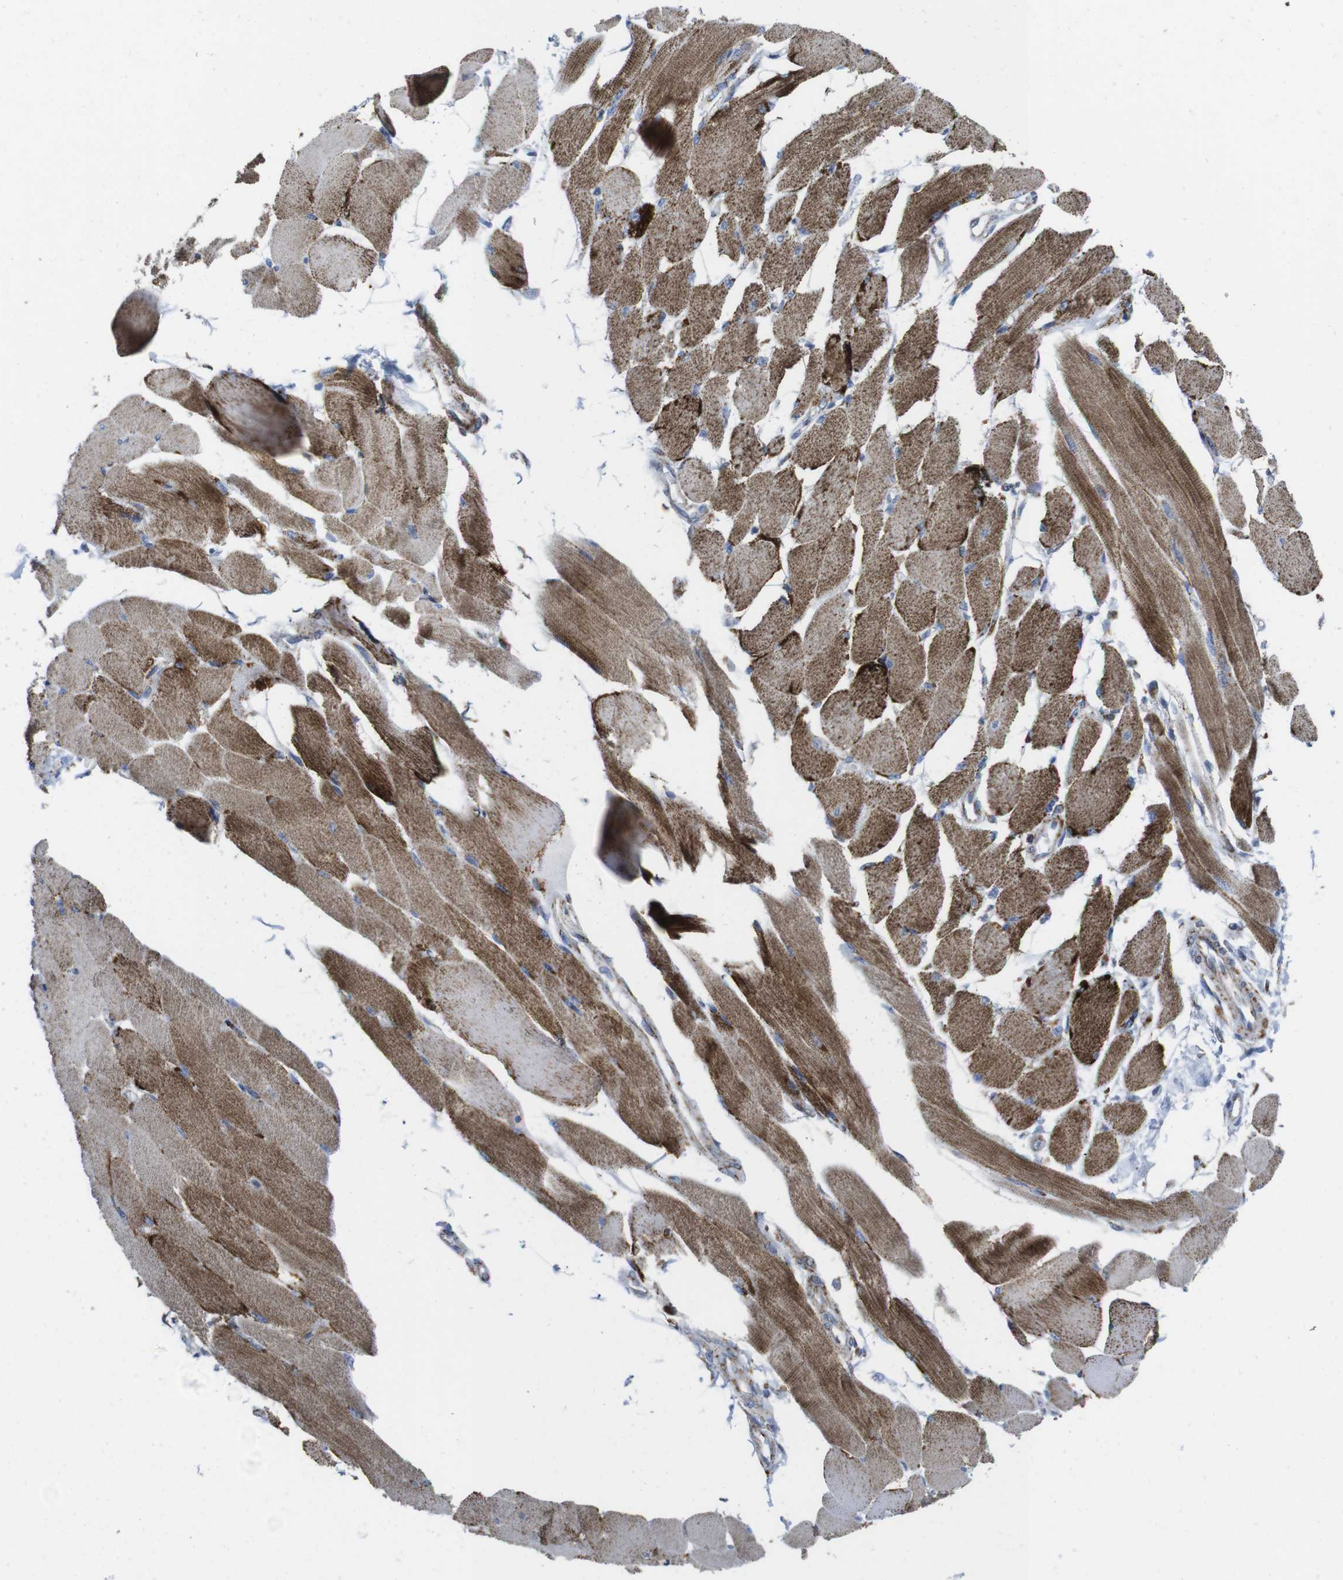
{"staining": {"intensity": "moderate", "quantity": ">75%", "location": "cytoplasmic/membranous"}, "tissue": "skeletal muscle", "cell_type": "Myocytes", "image_type": "normal", "snomed": [{"axis": "morphology", "description": "Normal tissue, NOS"}, {"axis": "topography", "description": "Skeletal muscle"}, {"axis": "topography", "description": "Peripheral nerve tissue"}], "caption": "Immunohistochemical staining of unremarkable human skeletal muscle demonstrates >75% levels of moderate cytoplasmic/membranous protein staining in approximately >75% of myocytes.", "gene": "TMEM192", "patient": {"sex": "female", "age": 84}}